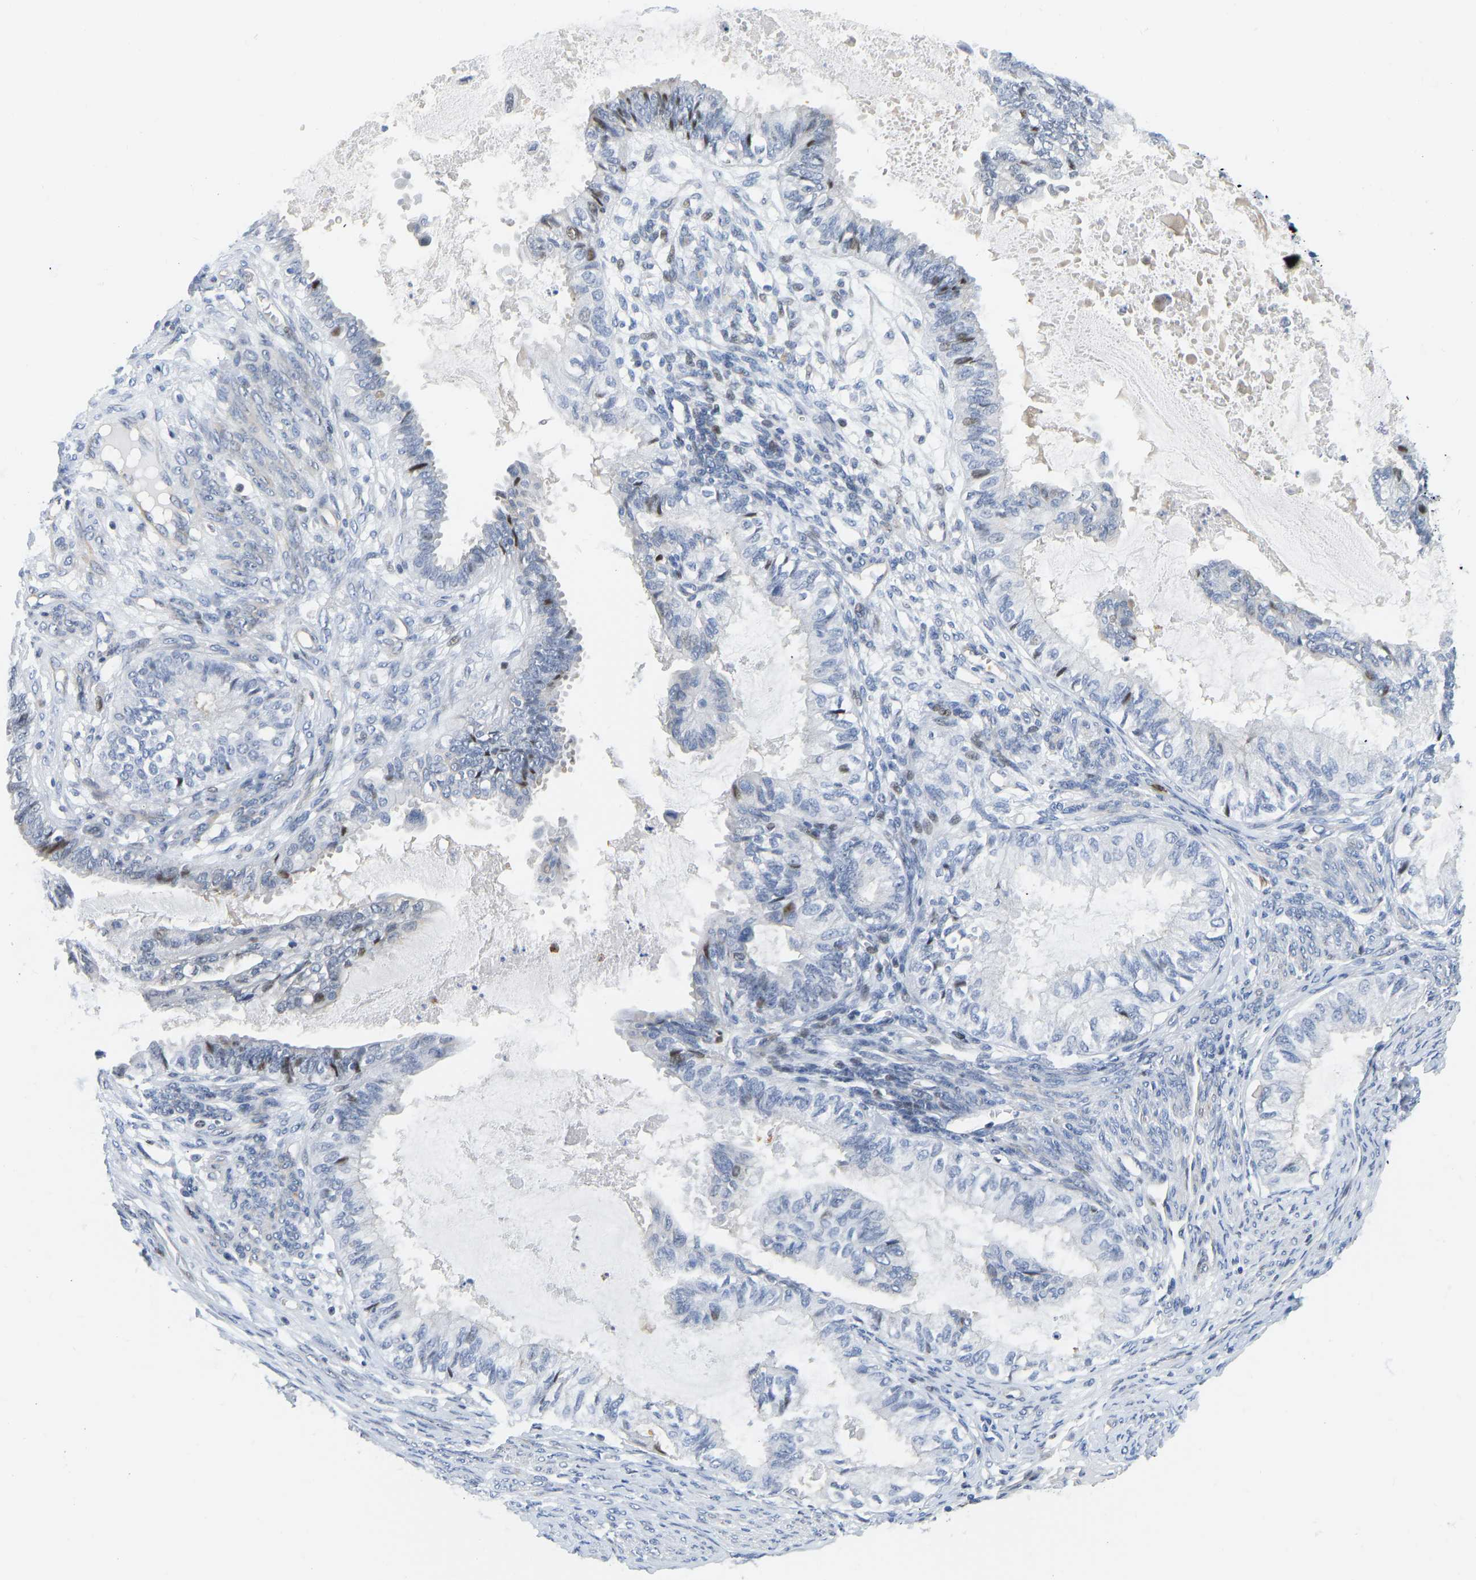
{"staining": {"intensity": "moderate", "quantity": "<25%", "location": "nuclear"}, "tissue": "cervical cancer", "cell_type": "Tumor cells", "image_type": "cancer", "snomed": [{"axis": "morphology", "description": "Normal tissue, NOS"}, {"axis": "morphology", "description": "Adenocarcinoma, NOS"}, {"axis": "topography", "description": "Cervix"}, {"axis": "topography", "description": "Endometrium"}], "caption": "Immunohistochemical staining of human cervical adenocarcinoma demonstrates moderate nuclear protein staining in about <25% of tumor cells.", "gene": "HDAC5", "patient": {"sex": "female", "age": 86}}